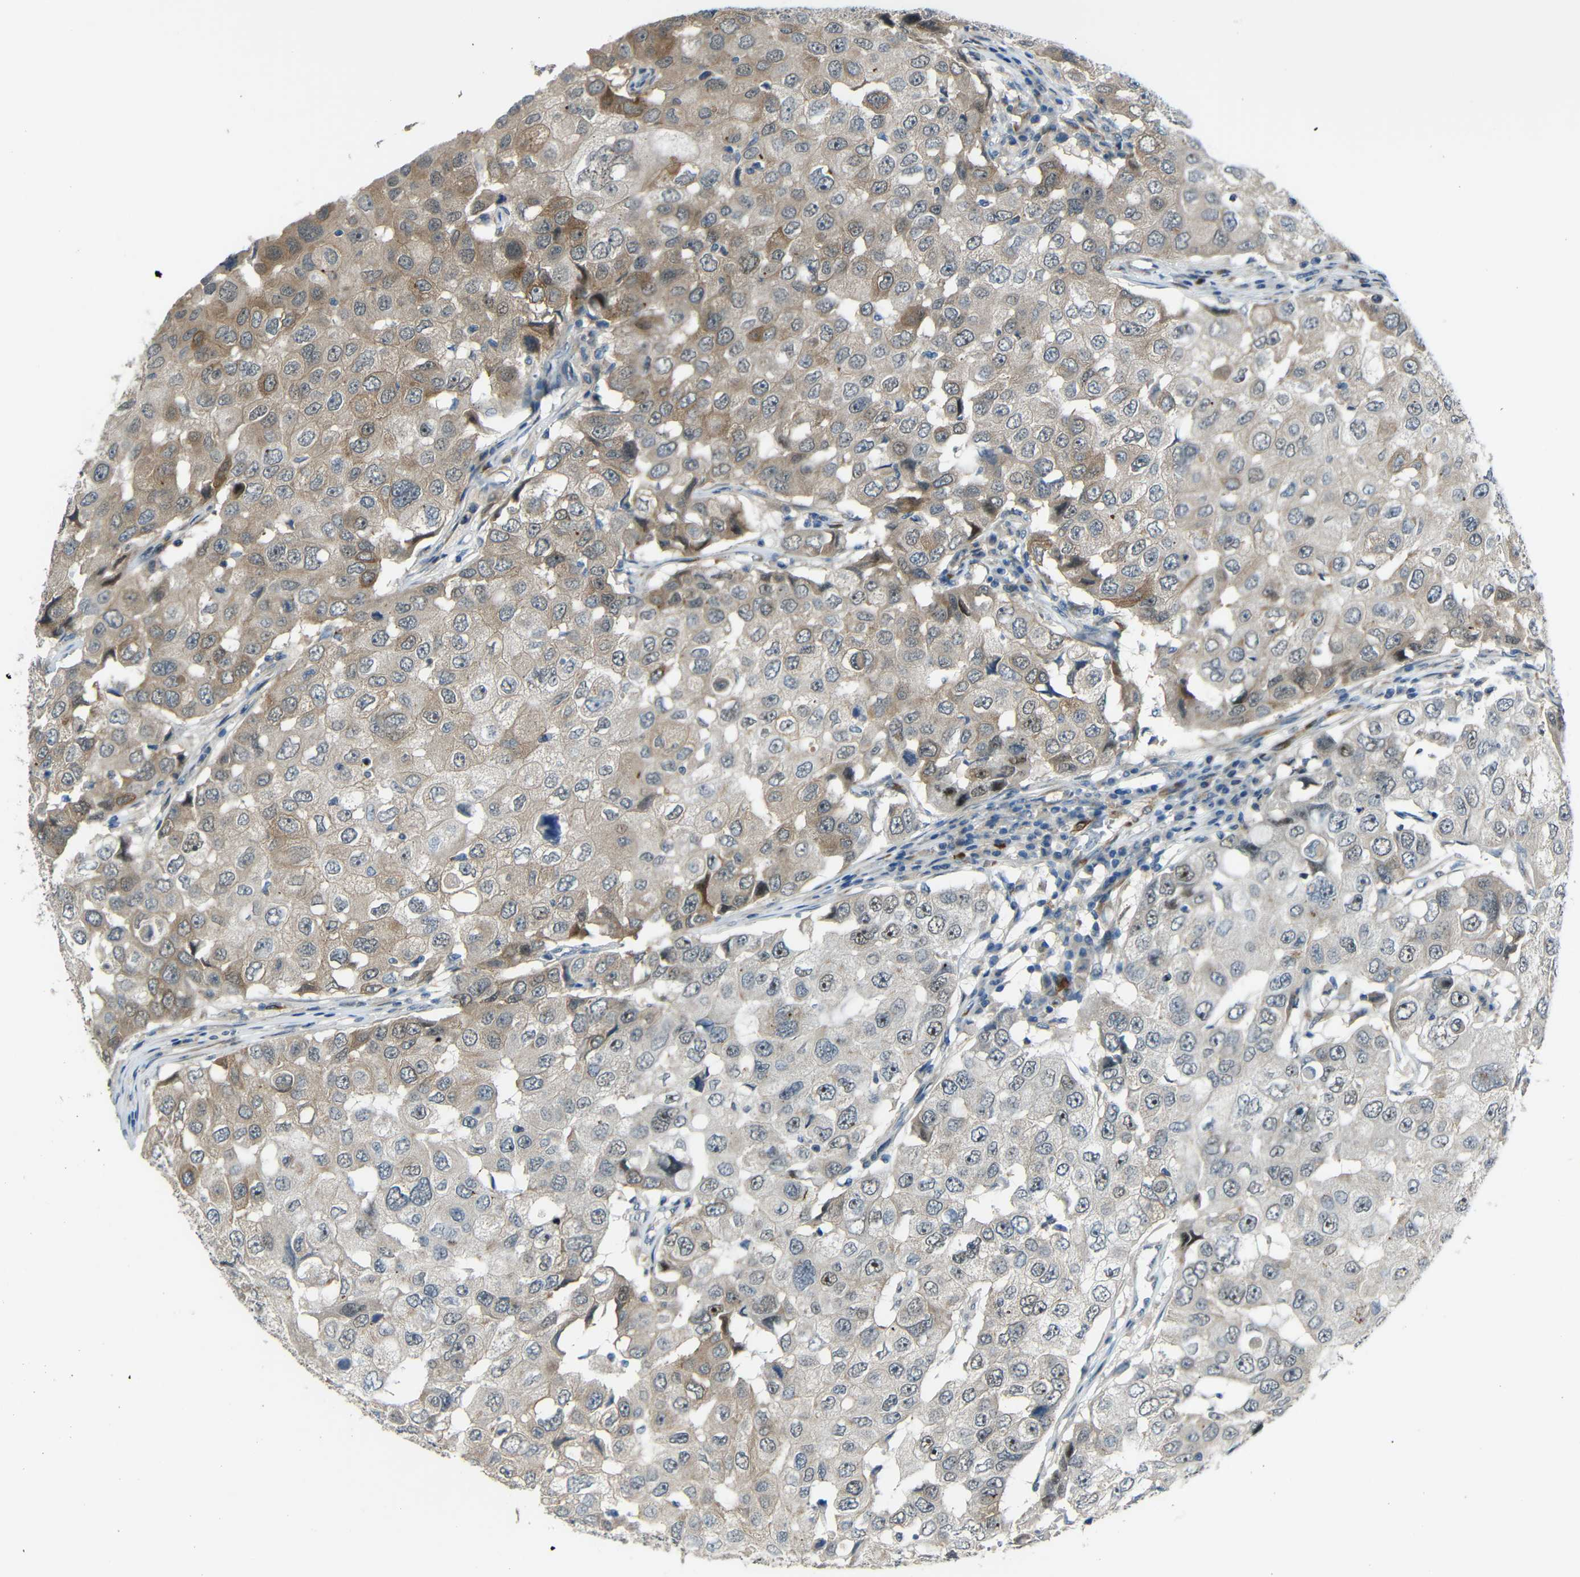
{"staining": {"intensity": "moderate", "quantity": "25%-75%", "location": "cytoplasmic/membranous"}, "tissue": "breast cancer", "cell_type": "Tumor cells", "image_type": "cancer", "snomed": [{"axis": "morphology", "description": "Duct carcinoma"}, {"axis": "topography", "description": "Breast"}], "caption": "Immunohistochemical staining of breast cancer demonstrates moderate cytoplasmic/membranous protein staining in about 25%-75% of tumor cells.", "gene": "DCLK1", "patient": {"sex": "female", "age": 27}}